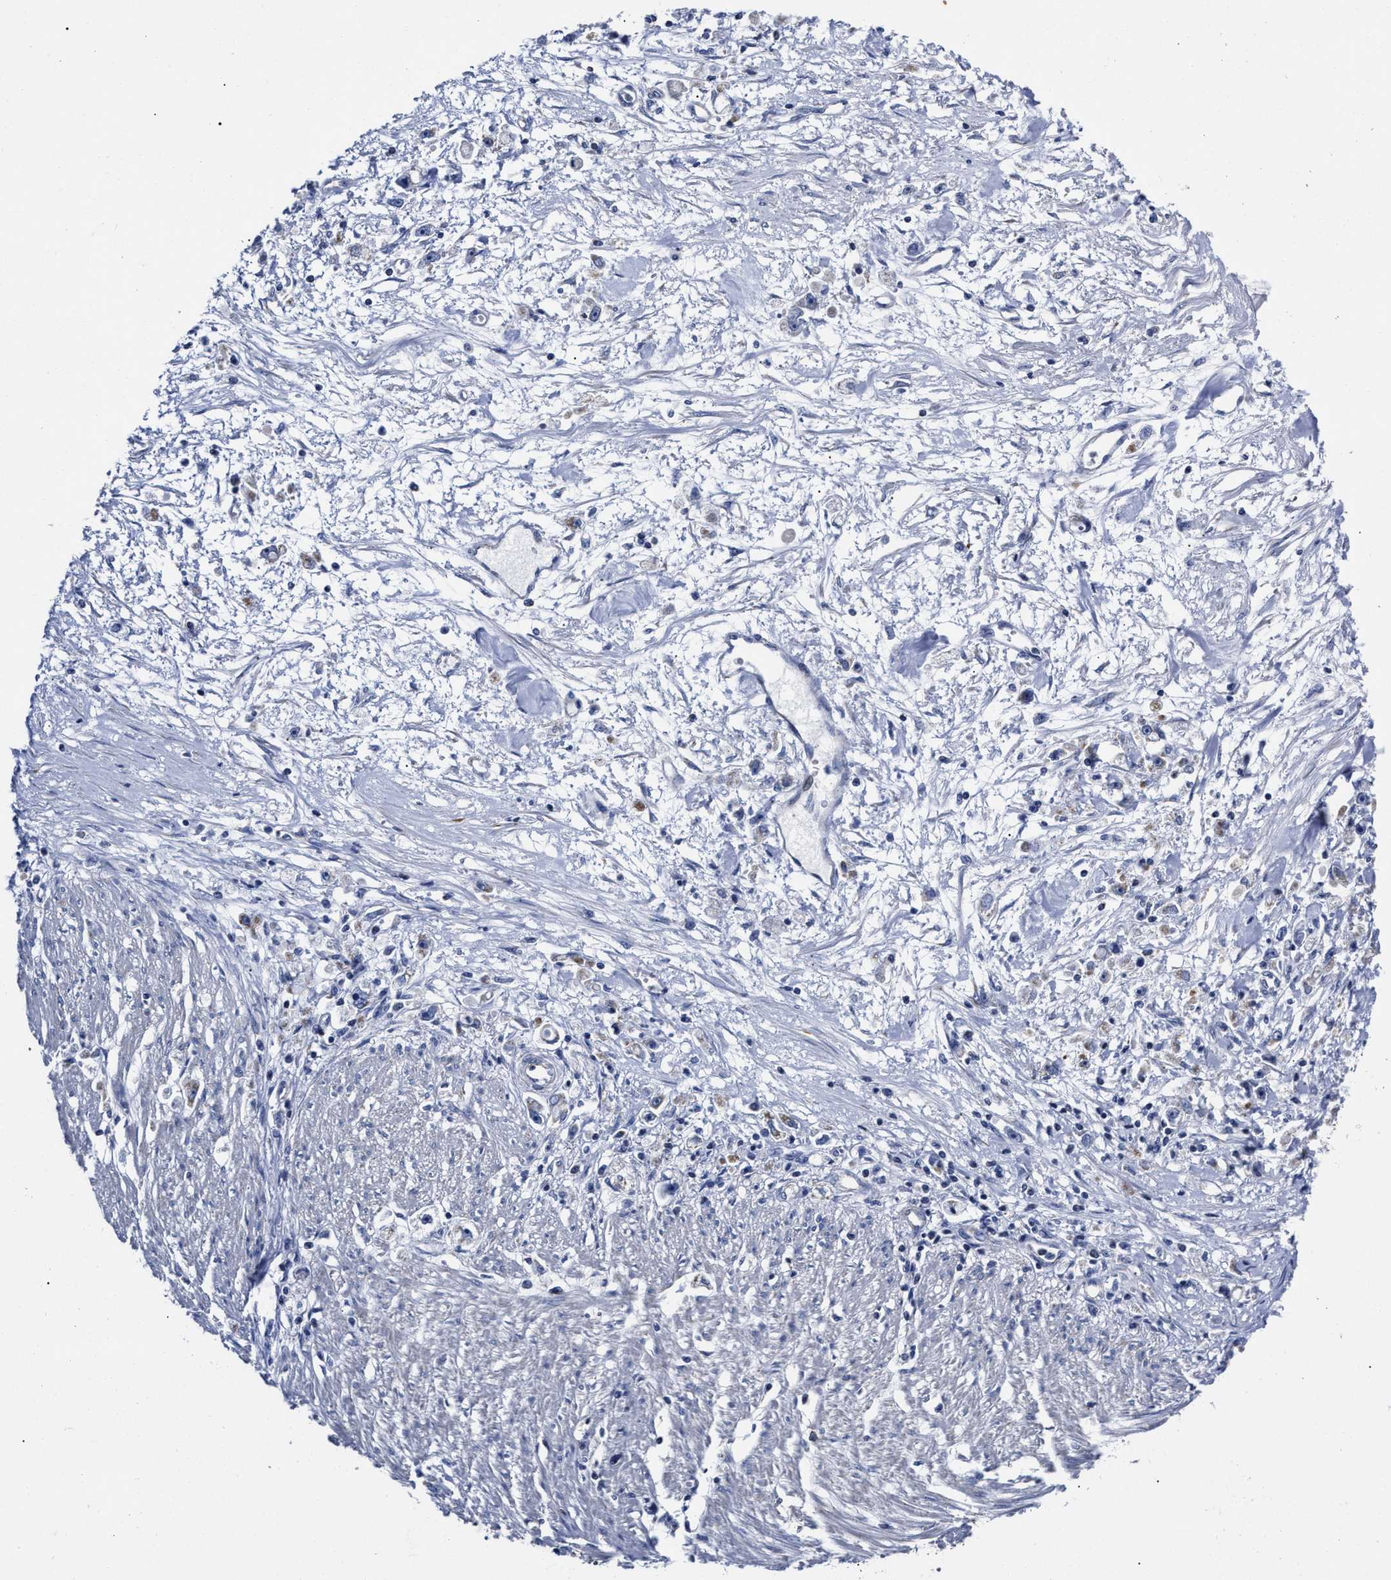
{"staining": {"intensity": "weak", "quantity": "<25%", "location": "cytoplasmic/membranous"}, "tissue": "stomach cancer", "cell_type": "Tumor cells", "image_type": "cancer", "snomed": [{"axis": "morphology", "description": "Adenocarcinoma, NOS"}, {"axis": "topography", "description": "Stomach"}], "caption": "This micrograph is of stomach cancer stained with immunohistochemistry (IHC) to label a protein in brown with the nuclei are counter-stained blue. There is no staining in tumor cells.", "gene": "HINT2", "patient": {"sex": "female", "age": 59}}